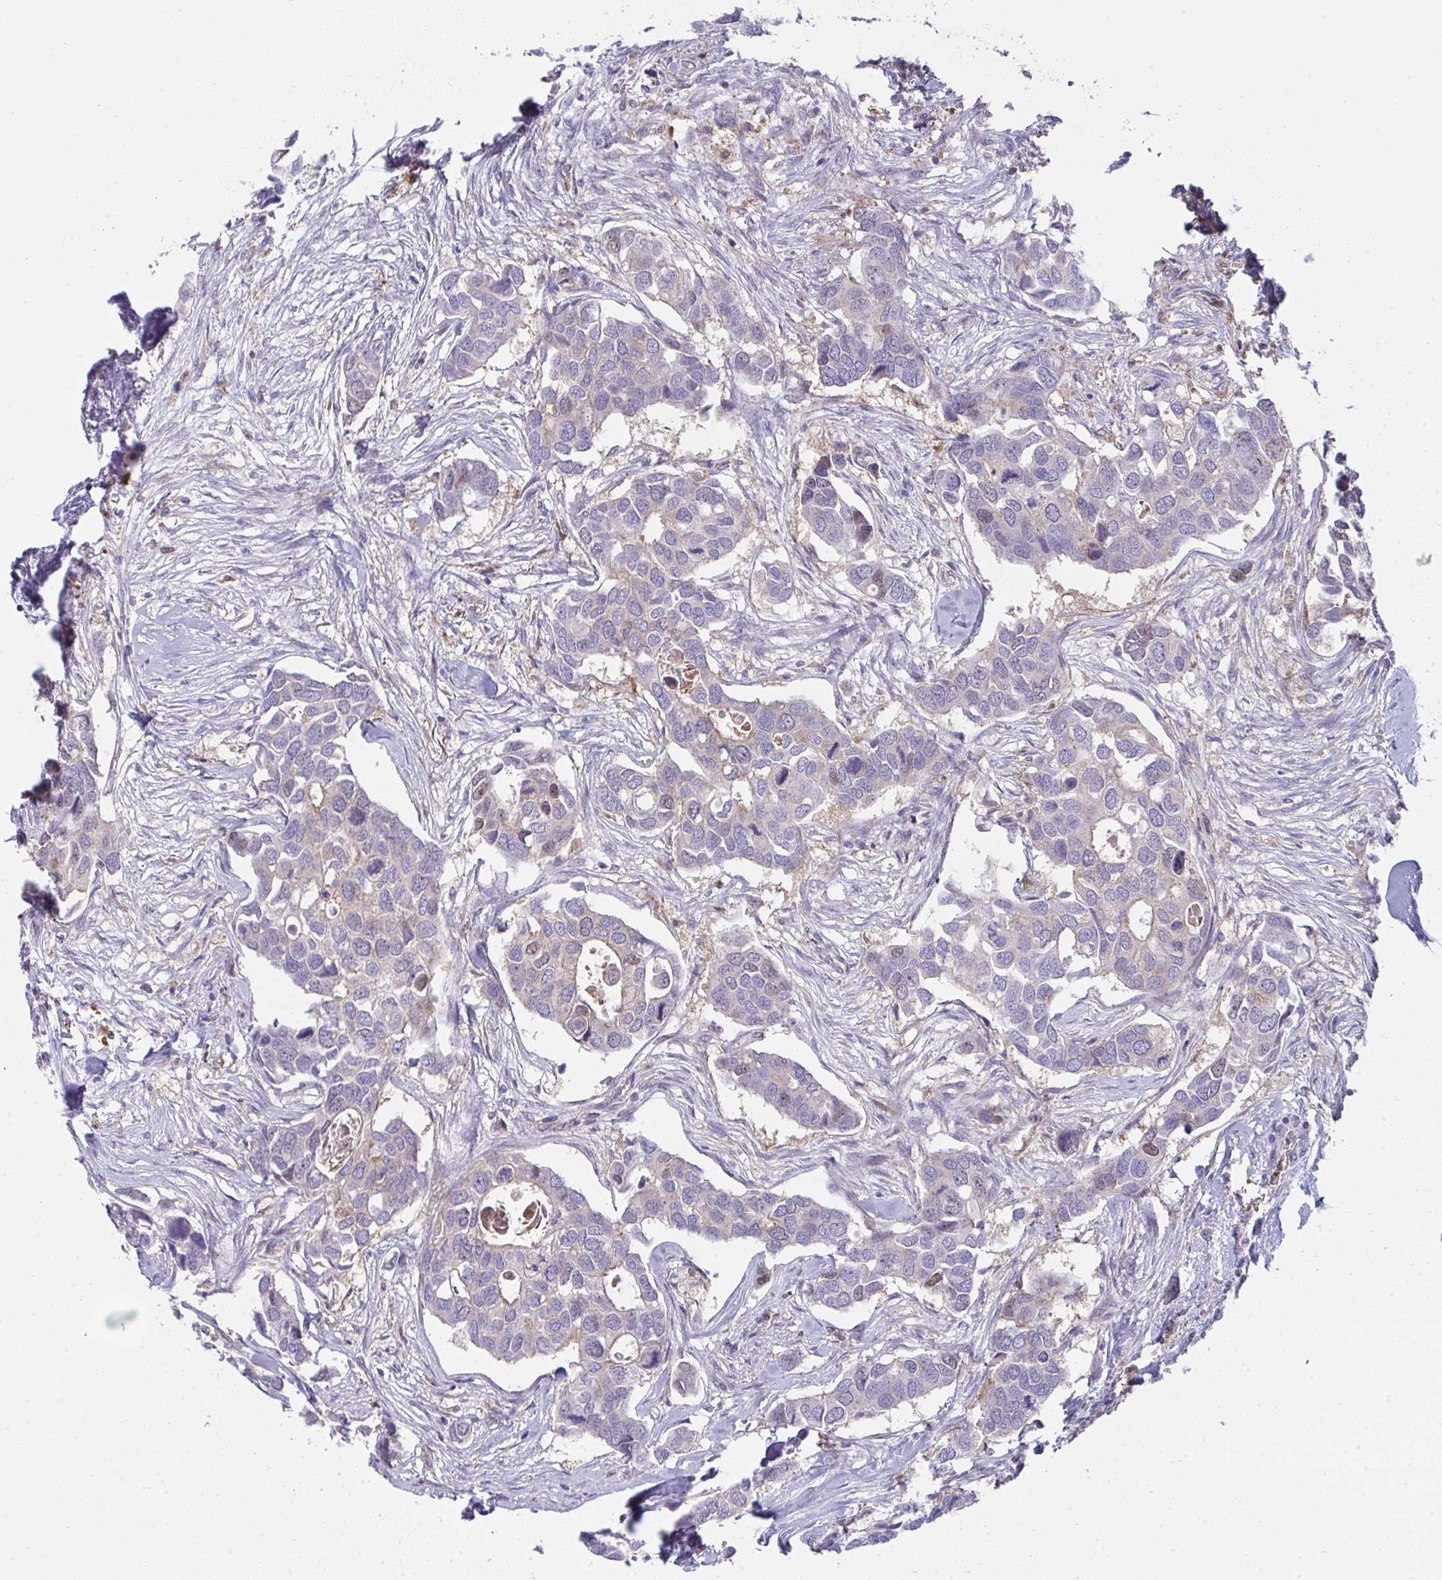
{"staining": {"intensity": "negative", "quantity": "none", "location": "none"}, "tissue": "breast cancer", "cell_type": "Tumor cells", "image_type": "cancer", "snomed": [{"axis": "morphology", "description": "Duct carcinoma"}, {"axis": "topography", "description": "Breast"}], "caption": "A high-resolution image shows IHC staining of breast infiltrating ductal carcinoma, which reveals no significant staining in tumor cells.", "gene": "ALDH16A1", "patient": {"sex": "female", "age": 83}}